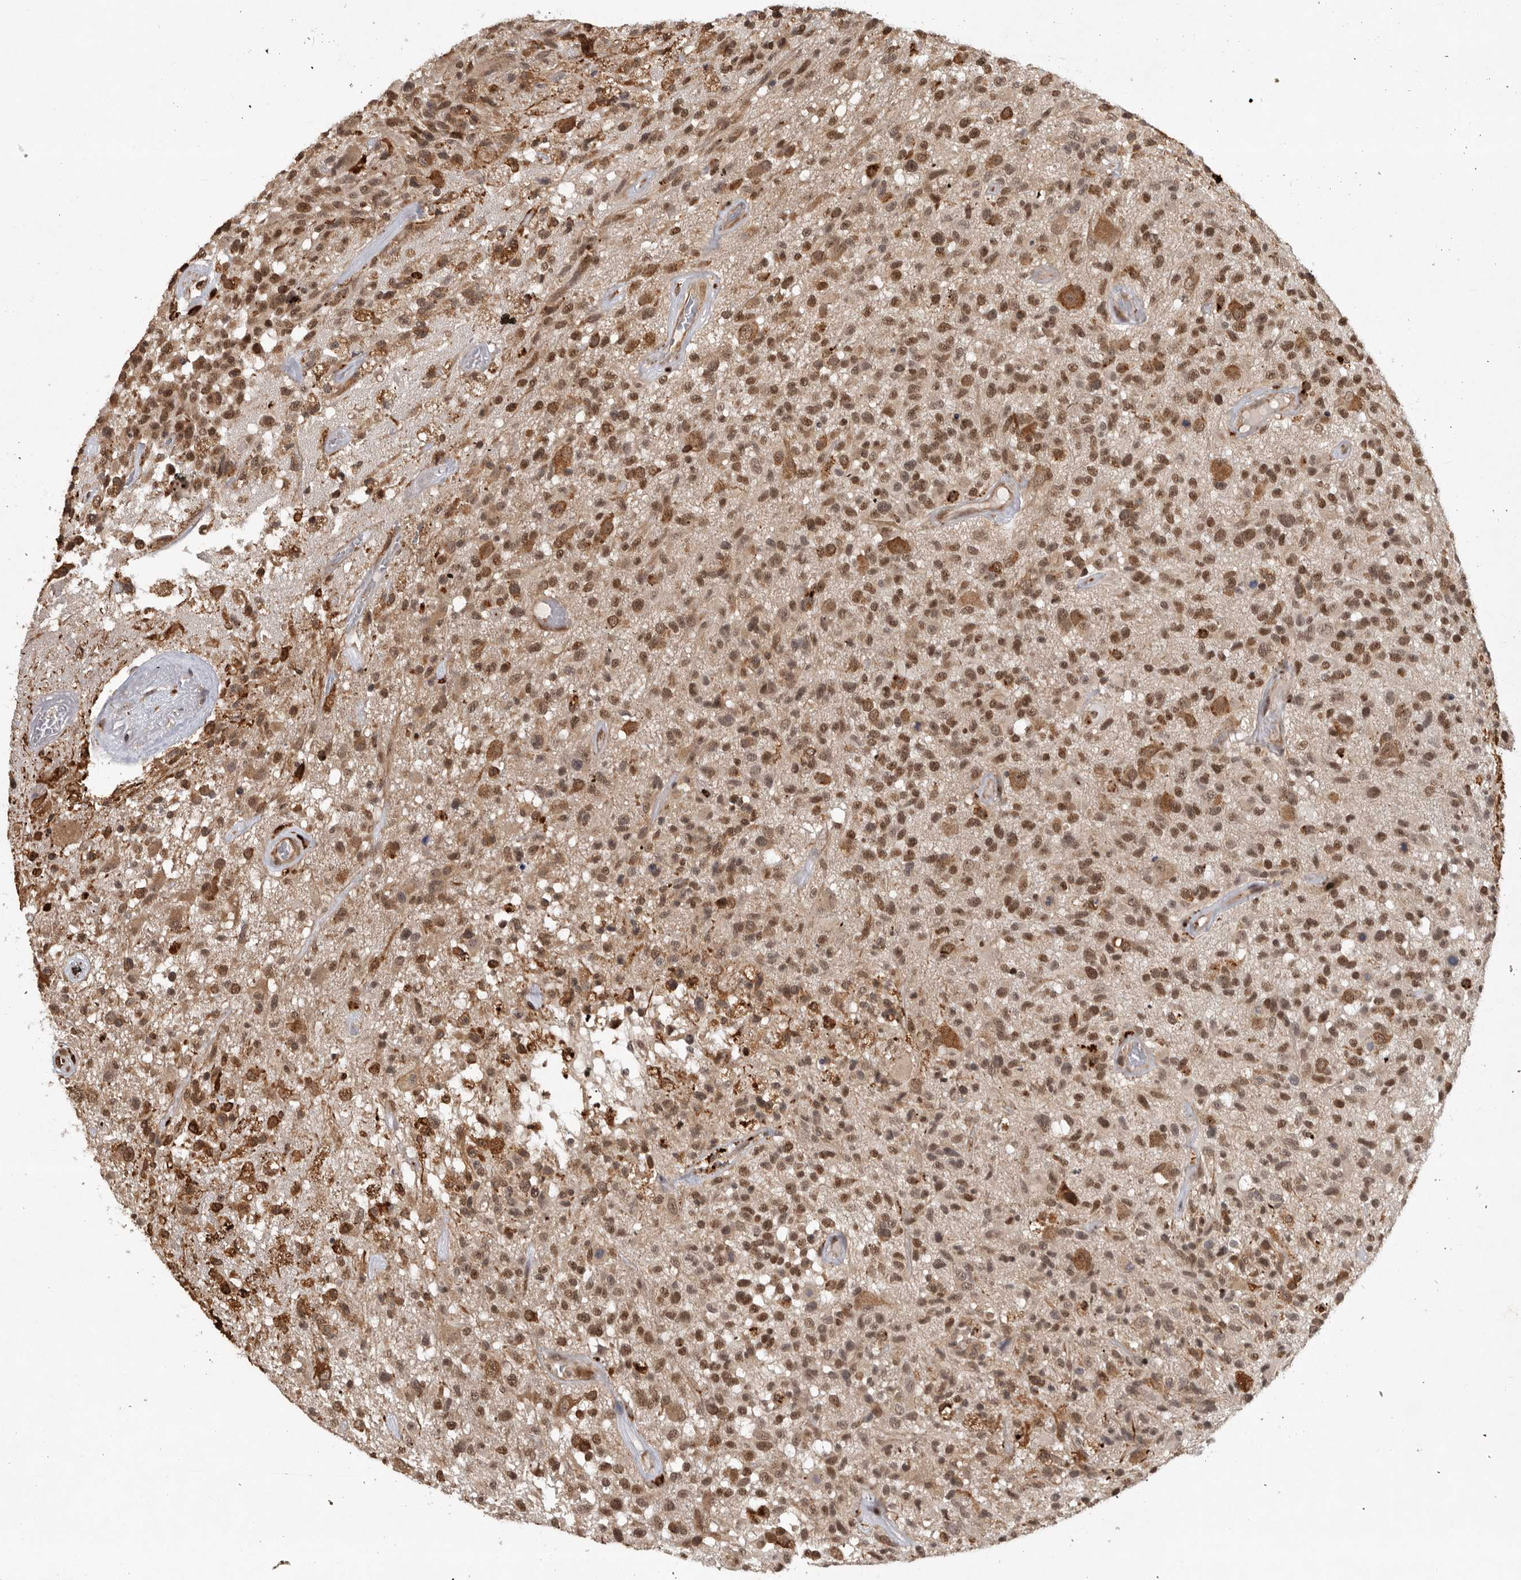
{"staining": {"intensity": "strong", "quantity": "25%-75%", "location": "nuclear"}, "tissue": "glioma", "cell_type": "Tumor cells", "image_type": "cancer", "snomed": [{"axis": "morphology", "description": "Glioma, malignant, High grade"}, {"axis": "morphology", "description": "Glioblastoma, NOS"}, {"axis": "topography", "description": "Brain"}], "caption": "A high amount of strong nuclear positivity is appreciated in approximately 25%-75% of tumor cells in glioblastoma tissue.", "gene": "ZNF83", "patient": {"sex": "male", "age": 60}}